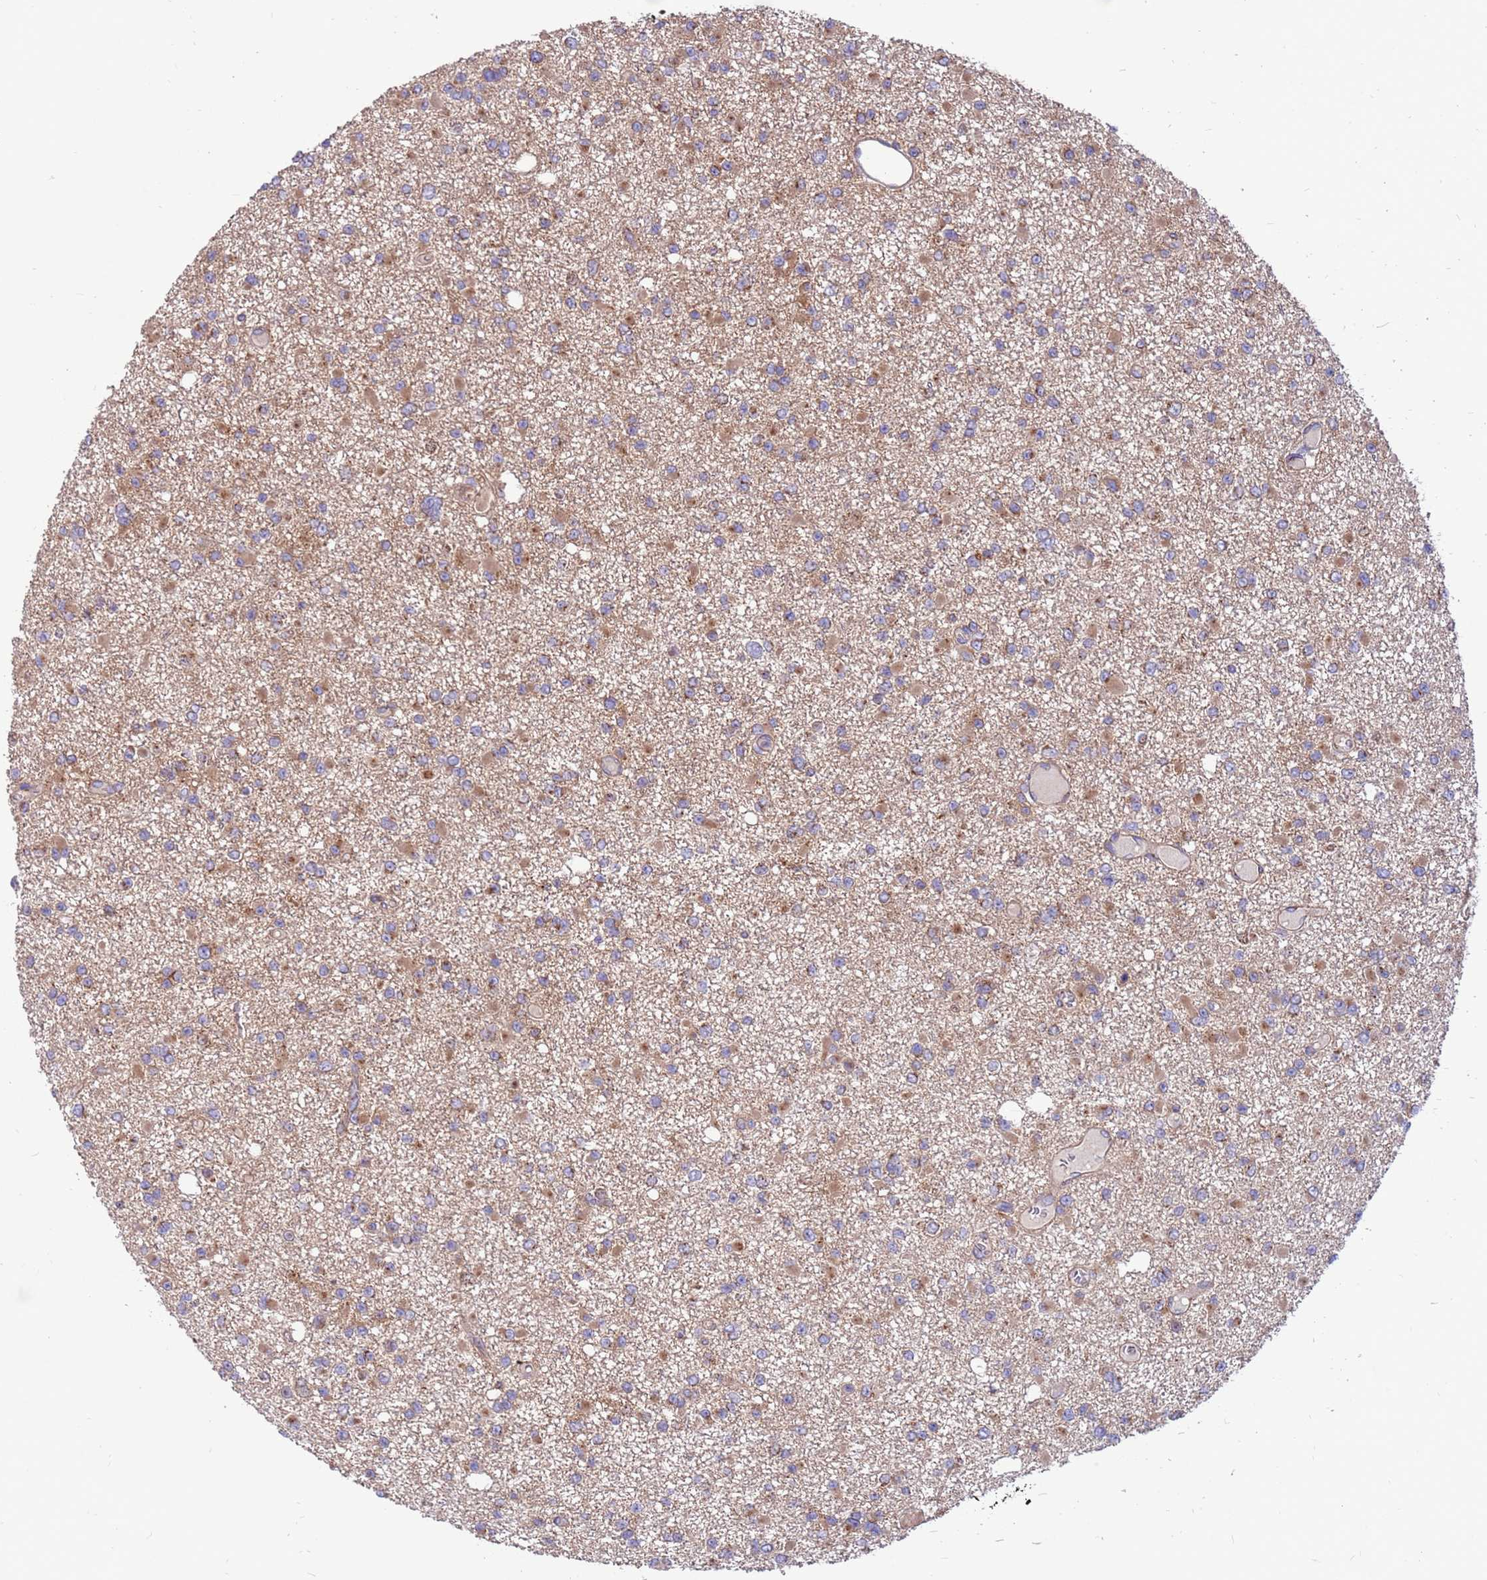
{"staining": {"intensity": "moderate", "quantity": "25%-75%", "location": "cytoplasmic/membranous"}, "tissue": "glioma", "cell_type": "Tumor cells", "image_type": "cancer", "snomed": [{"axis": "morphology", "description": "Glioma, malignant, Low grade"}, {"axis": "topography", "description": "Brain"}], "caption": "The immunohistochemical stain highlights moderate cytoplasmic/membranous staining in tumor cells of glioma tissue.", "gene": "ZC3HAV1", "patient": {"sex": "female", "age": 22}}